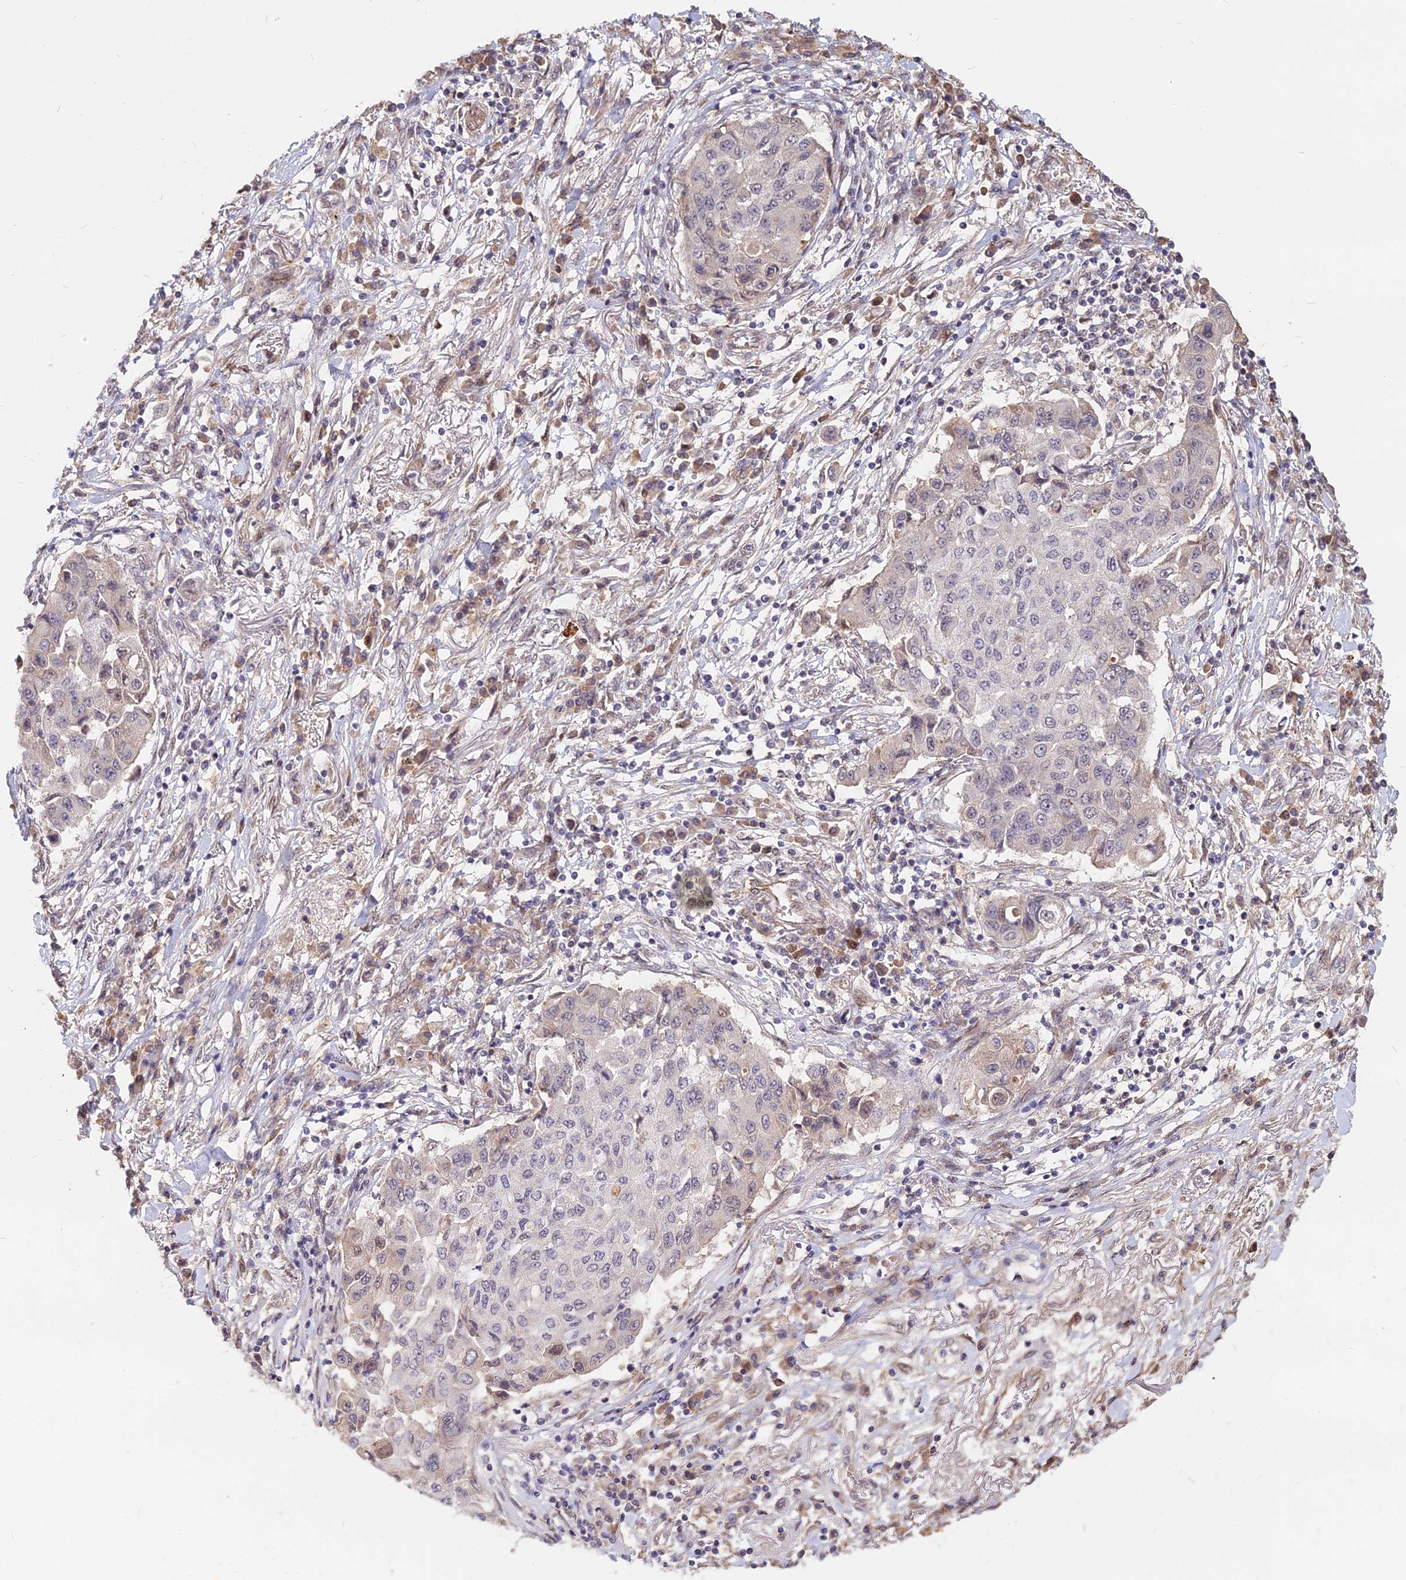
{"staining": {"intensity": "negative", "quantity": "none", "location": "none"}, "tissue": "lung cancer", "cell_type": "Tumor cells", "image_type": "cancer", "snomed": [{"axis": "morphology", "description": "Squamous cell carcinoma, NOS"}, {"axis": "topography", "description": "Lung"}], "caption": "Human lung cancer stained for a protein using IHC demonstrates no positivity in tumor cells.", "gene": "C11orf68", "patient": {"sex": "male", "age": 74}}